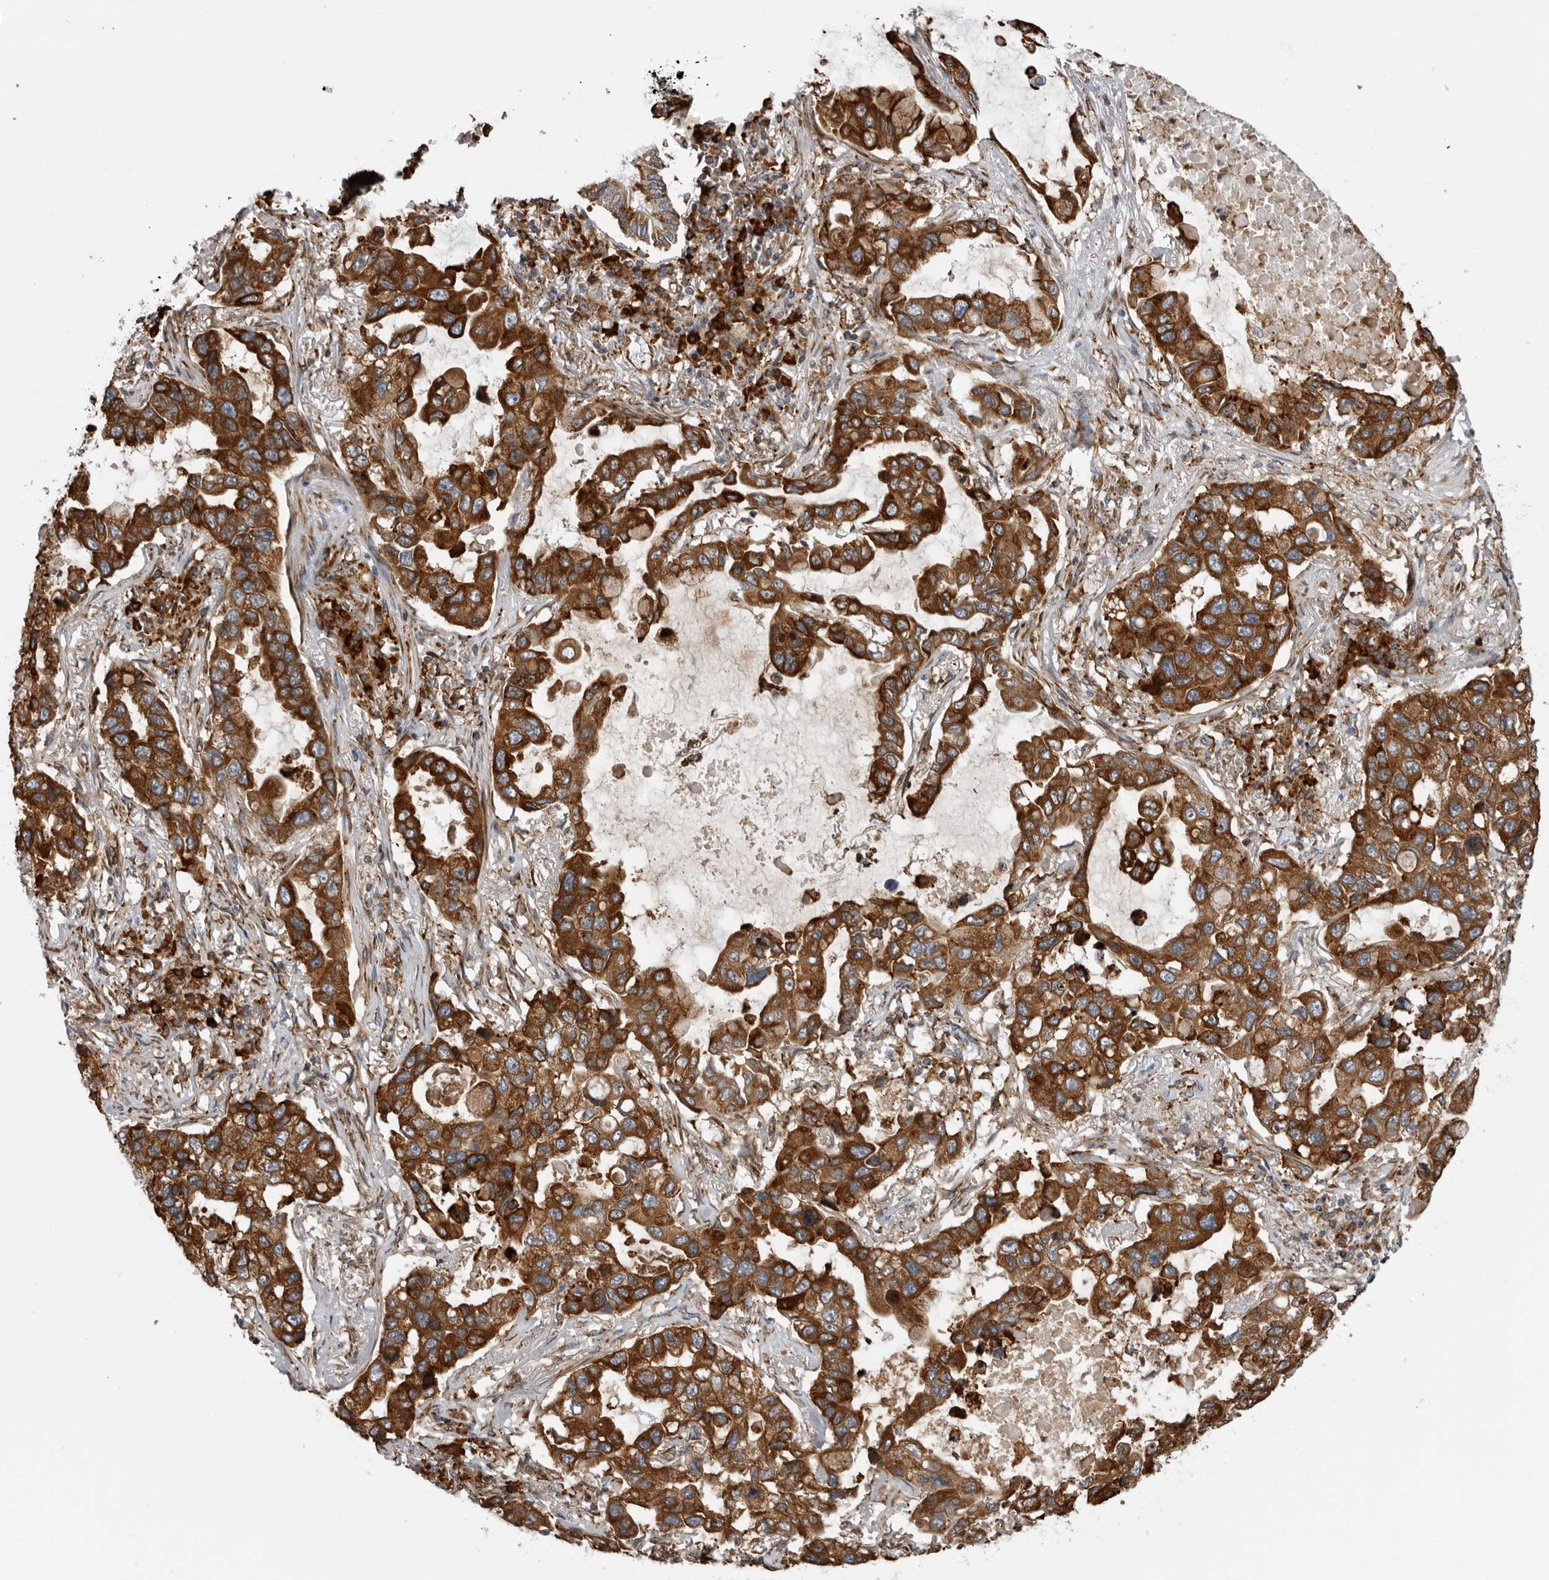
{"staining": {"intensity": "strong", "quantity": ">75%", "location": "cytoplasmic/membranous"}, "tissue": "lung cancer", "cell_type": "Tumor cells", "image_type": "cancer", "snomed": [{"axis": "morphology", "description": "Adenocarcinoma, NOS"}, {"axis": "topography", "description": "Lung"}], "caption": "Tumor cells reveal strong cytoplasmic/membranous staining in approximately >75% of cells in lung adenocarcinoma. Immunohistochemistry stains the protein in brown and the nuclei are stained blue.", "gene": "ALPK2", "patient": {"sex": "male", "age": 64}}